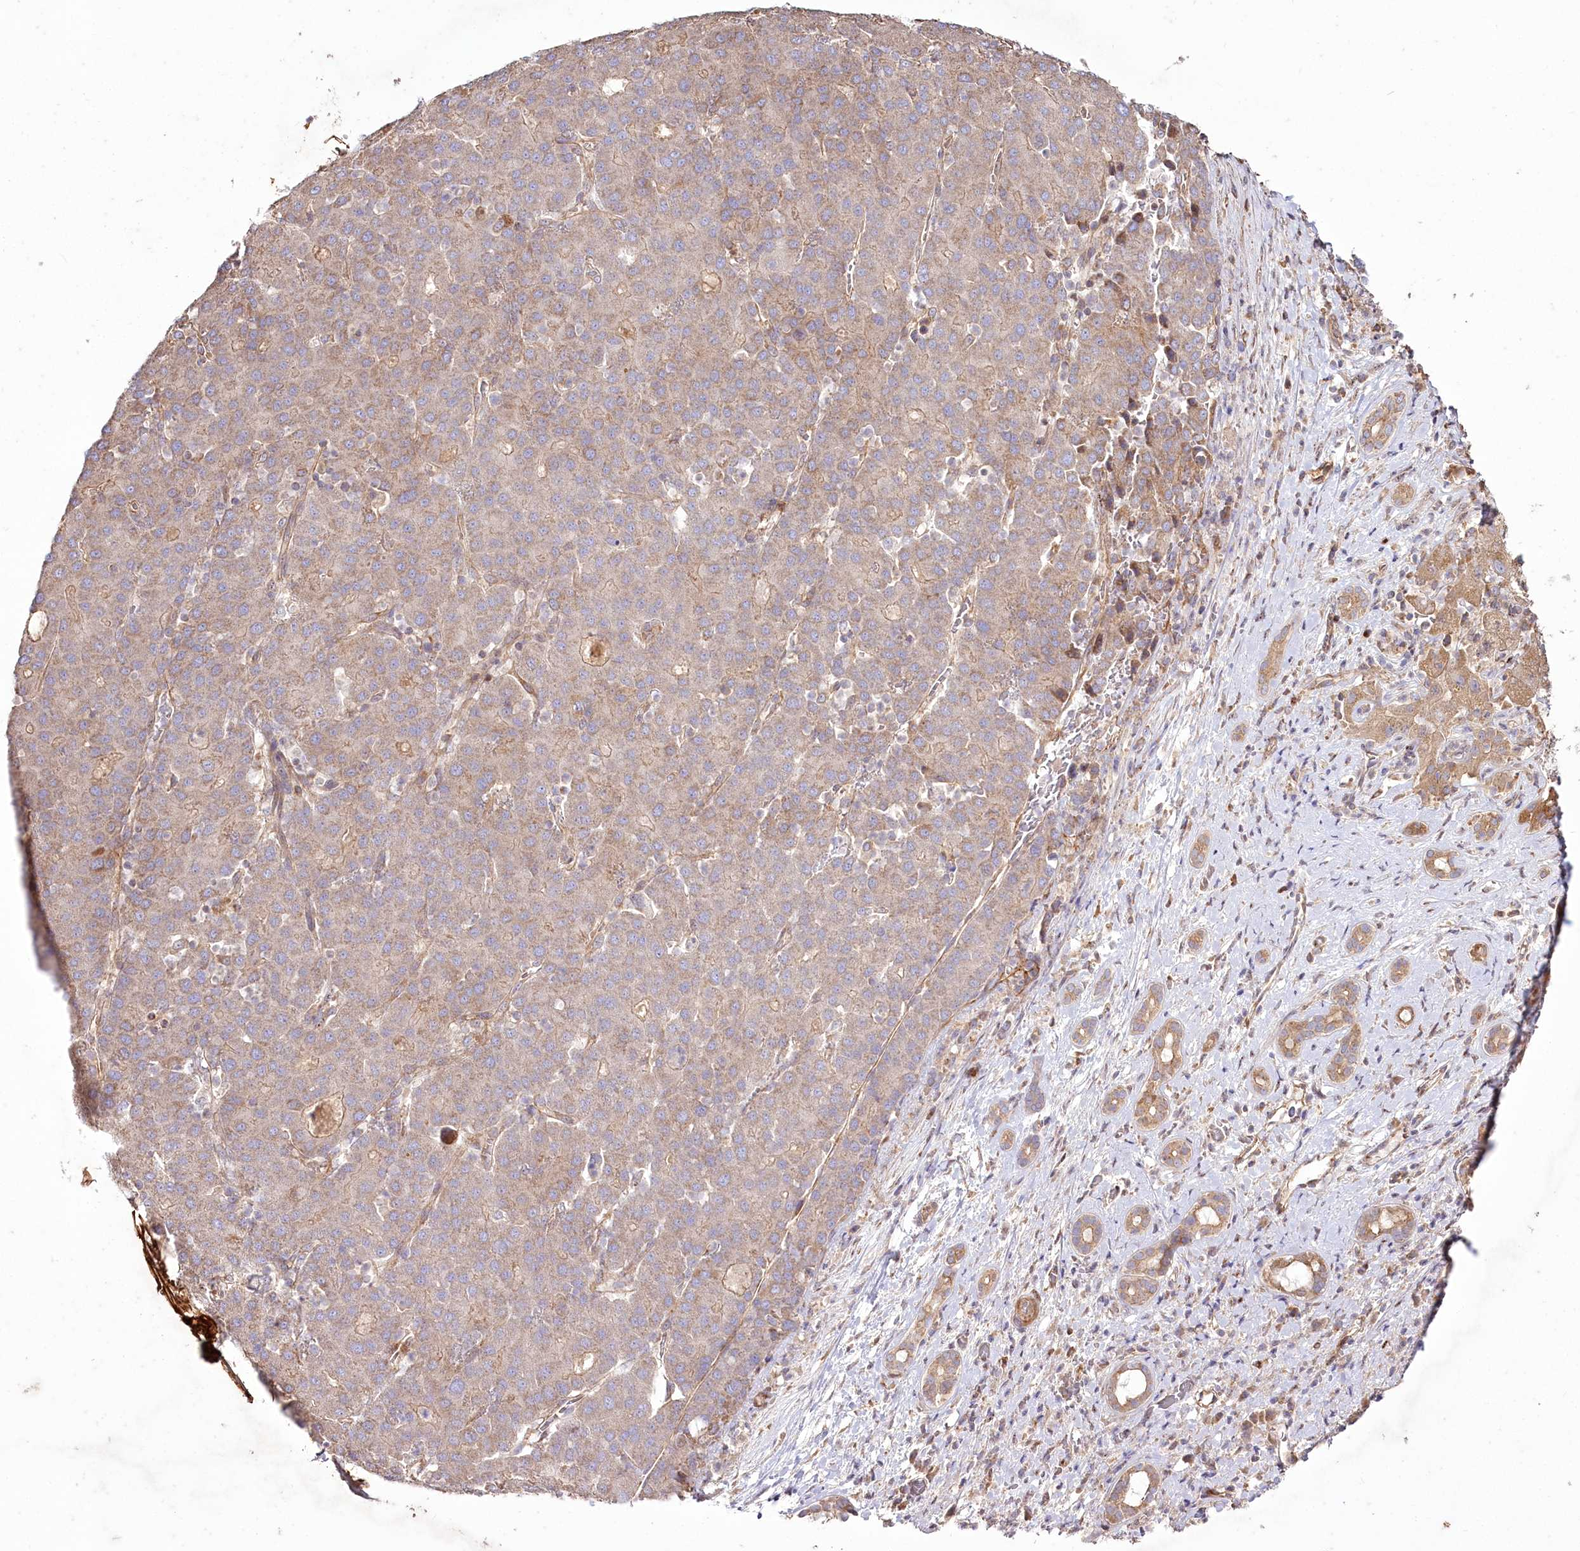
{"staining": {"intensity": "weak", "quantity": "<25%", "location": "cytoplasmic/membranous"}, "tissue": "liver cancer", "cell_type": "Tumor cells", "image_type": "cancer", "snomed": [{"axis": "morphology", "description": "Carcinoma, Hepatocellular, NOS"}, {"axis": "topography", "description": "Liver"}], "caption": "This is a histopathology image of immunohistochemistry (IHC) staining of liver cancer, which shows no staining in tumor cells. (IHC, brightfield microscopy, high magnification).", "gene": "SH3TC1", "patient": {"sex": "male", "age": 65}}